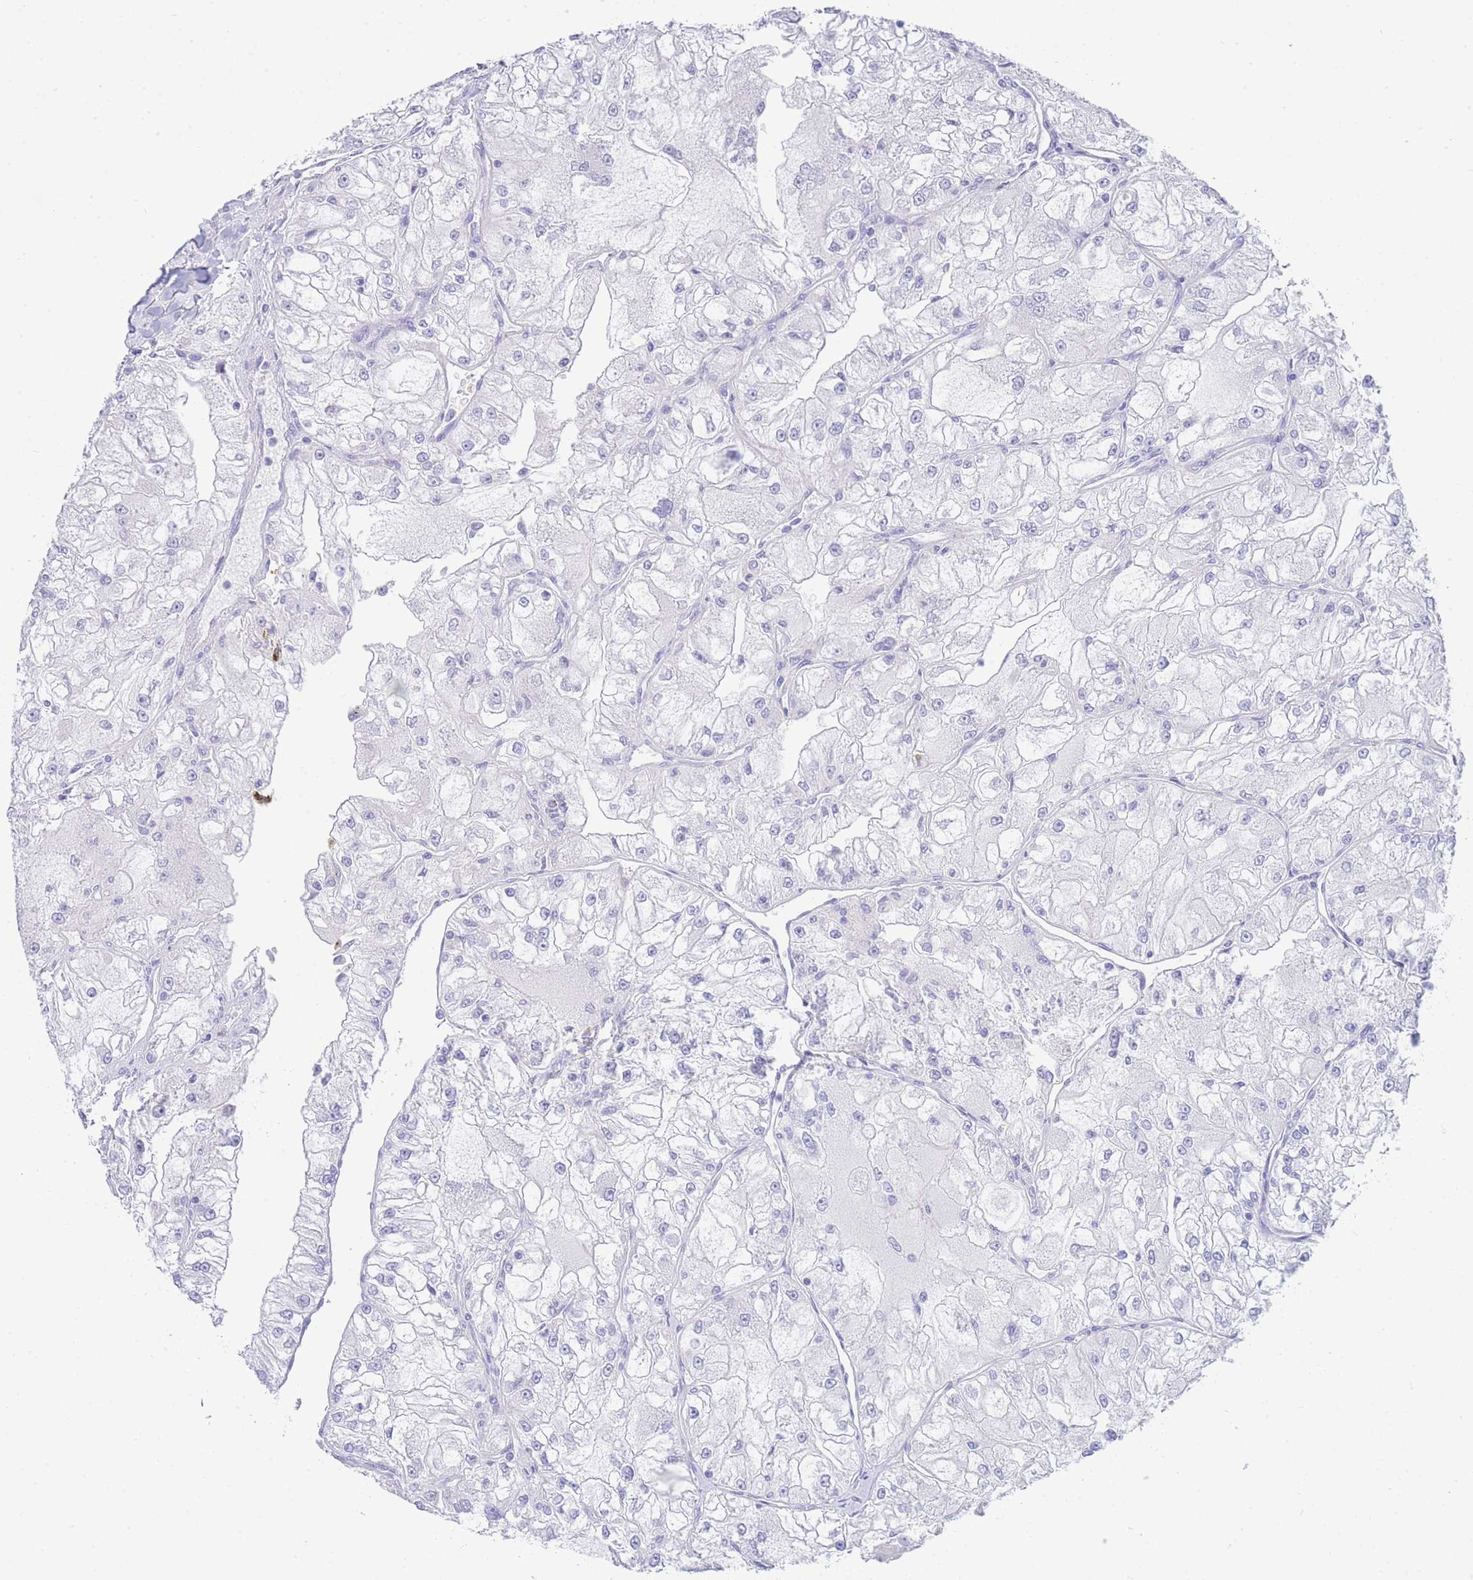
{"staining": {"intensity": "negative", "quantity": "none", "location": "none"}, "tissue": "renal cancer", "cell_type": "Tumor cells", "image_type": "cancer", "snomed": [{"axis": "morphology", "description": "Adenocarcinoma, NOS"}, {"axis": "topography", "description": "Kidney"}], "caption": "Immunohistochemical staining of human renal adenocarcinoma exhibits no significant staining in tumor cells.", "gene": "LRRC37A", "patient": {"sex": "female", "age": 72}}